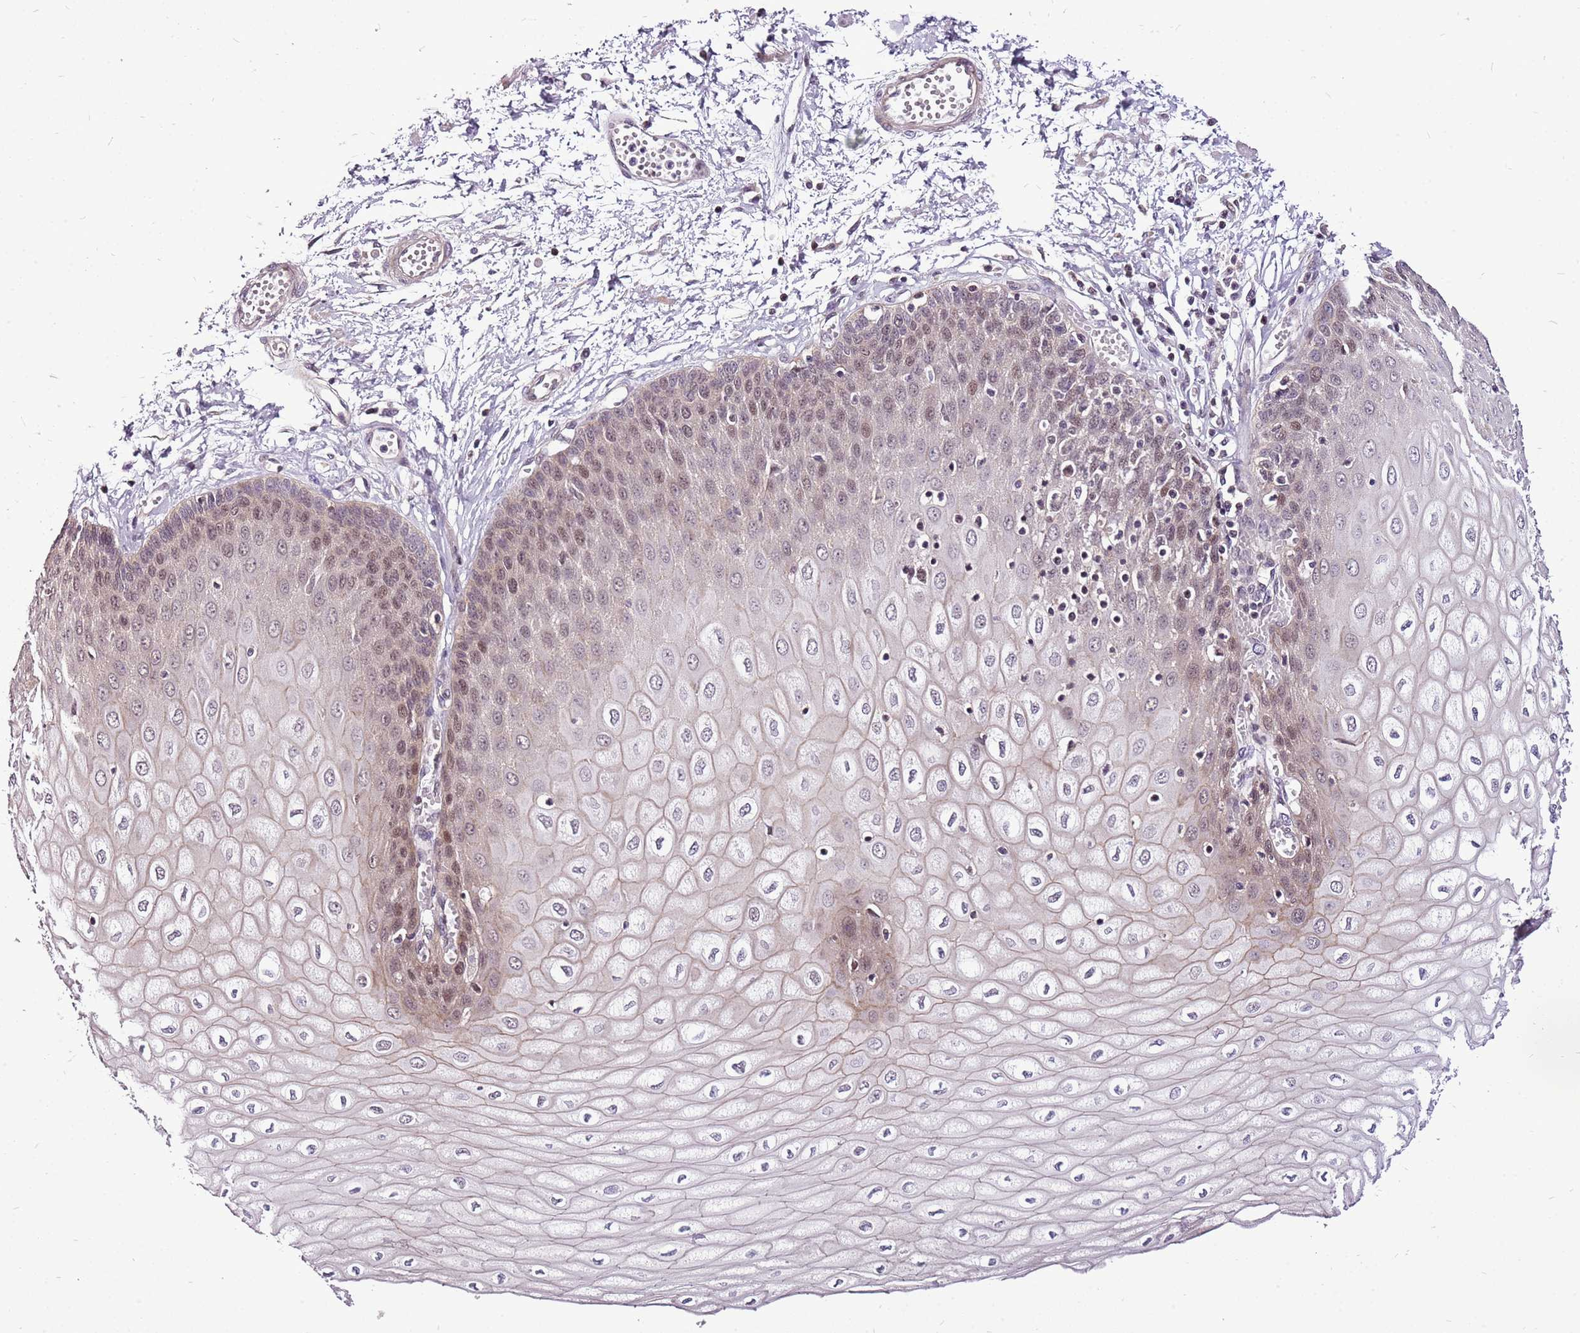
{"staining": {"intensity": "moderate", "quantity": "25%-75%", "location": "nuclear"}, "tissue": "esophagus", "cell_type": "Squamous epithelial cells", "image_type": "normal", "snomed": [{"axis": "morphology", "description": "Normal tissue, NOS"}, {"axis": "topography", "description": "Esophagus"}], "caption": "Moderate nuclear expression is appreciated in approximately 25%-75% of squamous epithelial cells in normal esophagus. Using DAB (brown) and hematoxylin (blue) stains, captured at high magnification using brightfield microscopy.", "gene": "CCDC166", "patient": {"sex": "male", "age": 60}}